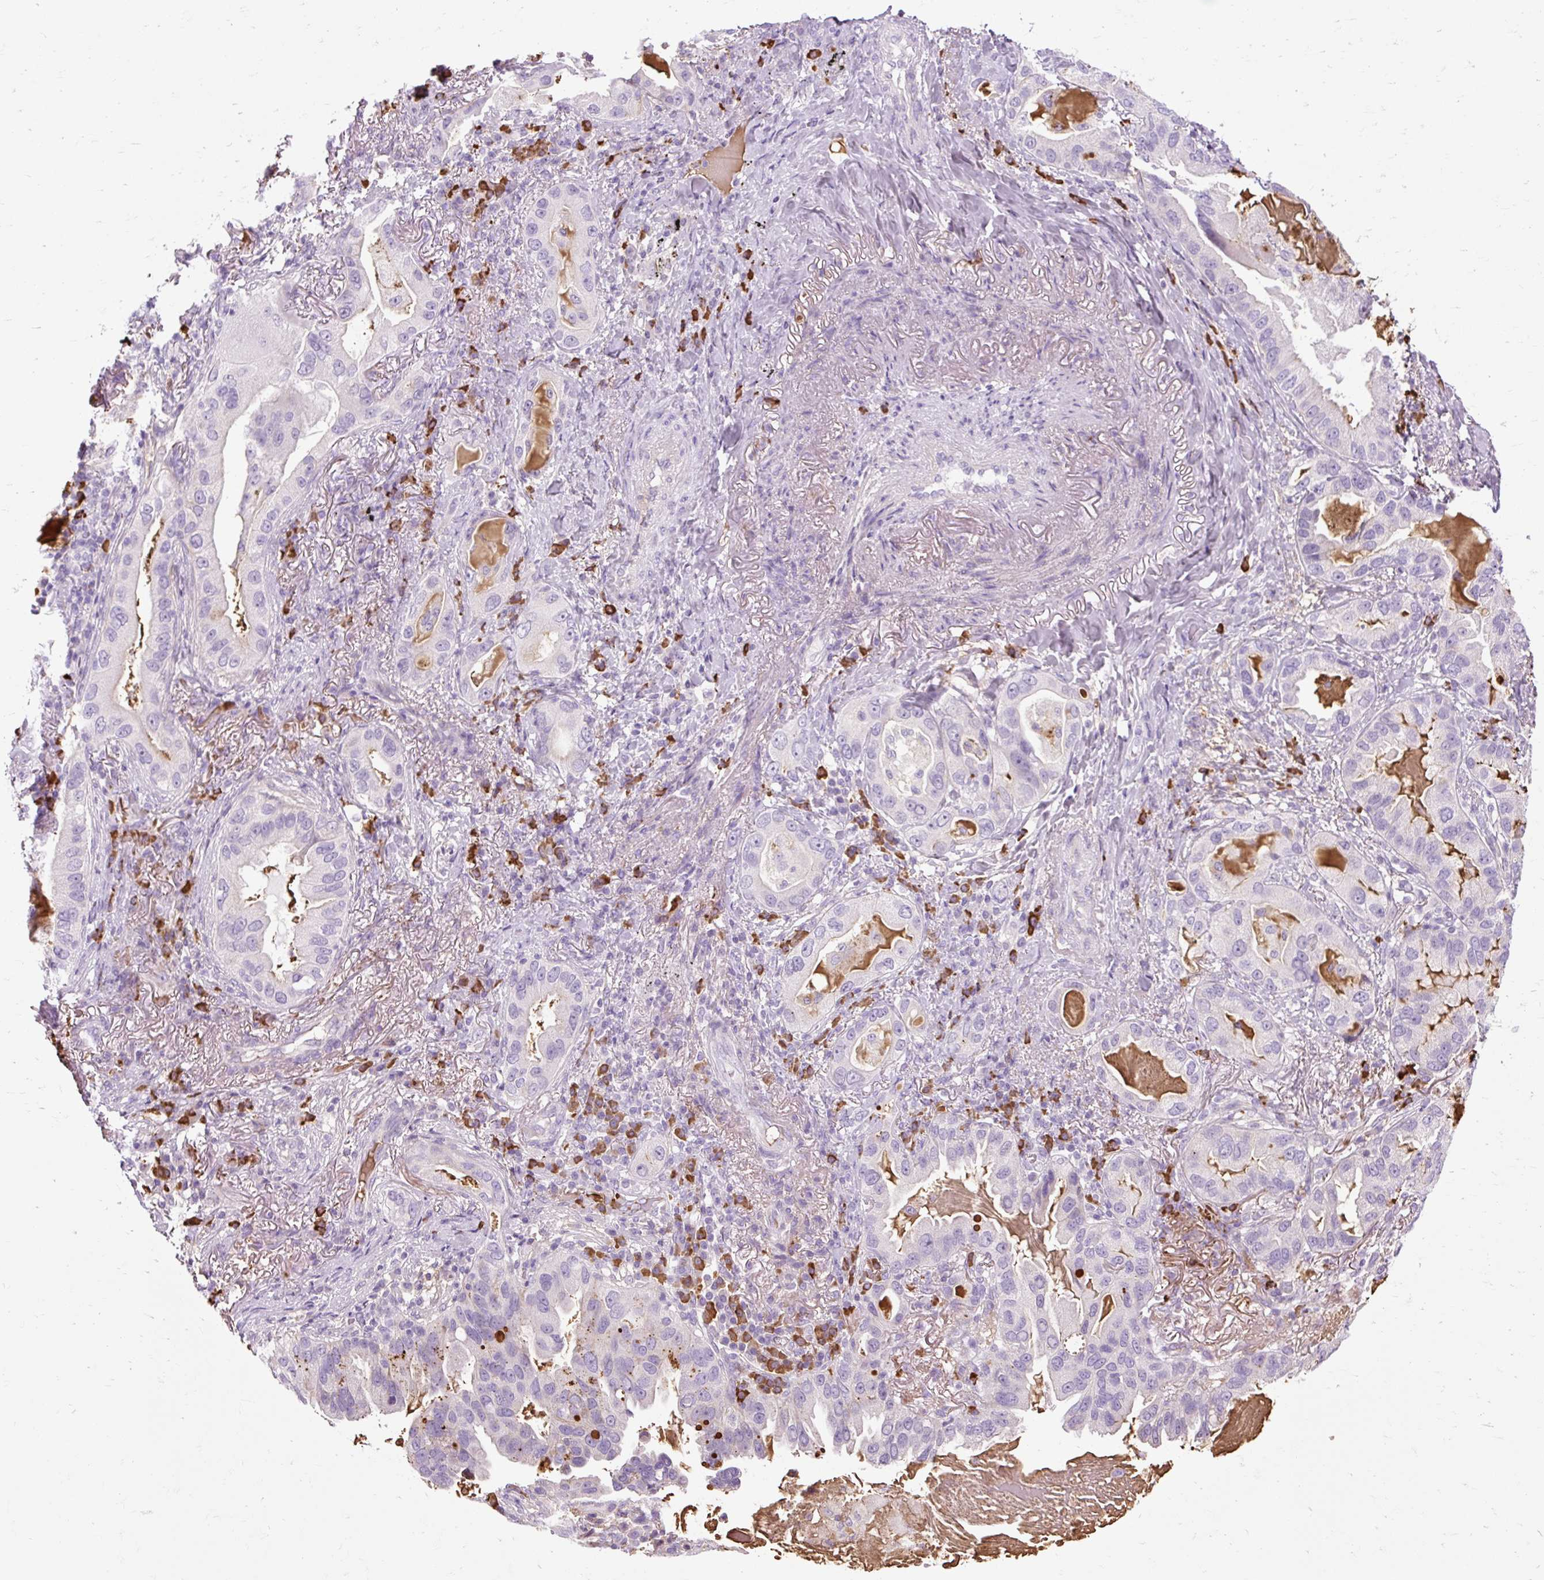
{"staining": {"intensity": "negative", "quantity": "none", "location": "none"}, "tissue": "lung cancer", "cell_type": "Tumor cells", "image_type": "cancer", "snomed": [{"axis": "morphology", "description": "Adenocarcinoma, NOS"}, {"axis": "topography", "description": "Lung"}], "caption": "The immunohistochemistry (IHC) image has no significant expression in tumor cells of lung adenocarcinoma tissue.", "gene": "ARRDC2", "patient": {"sex": "female", "age": 69}}